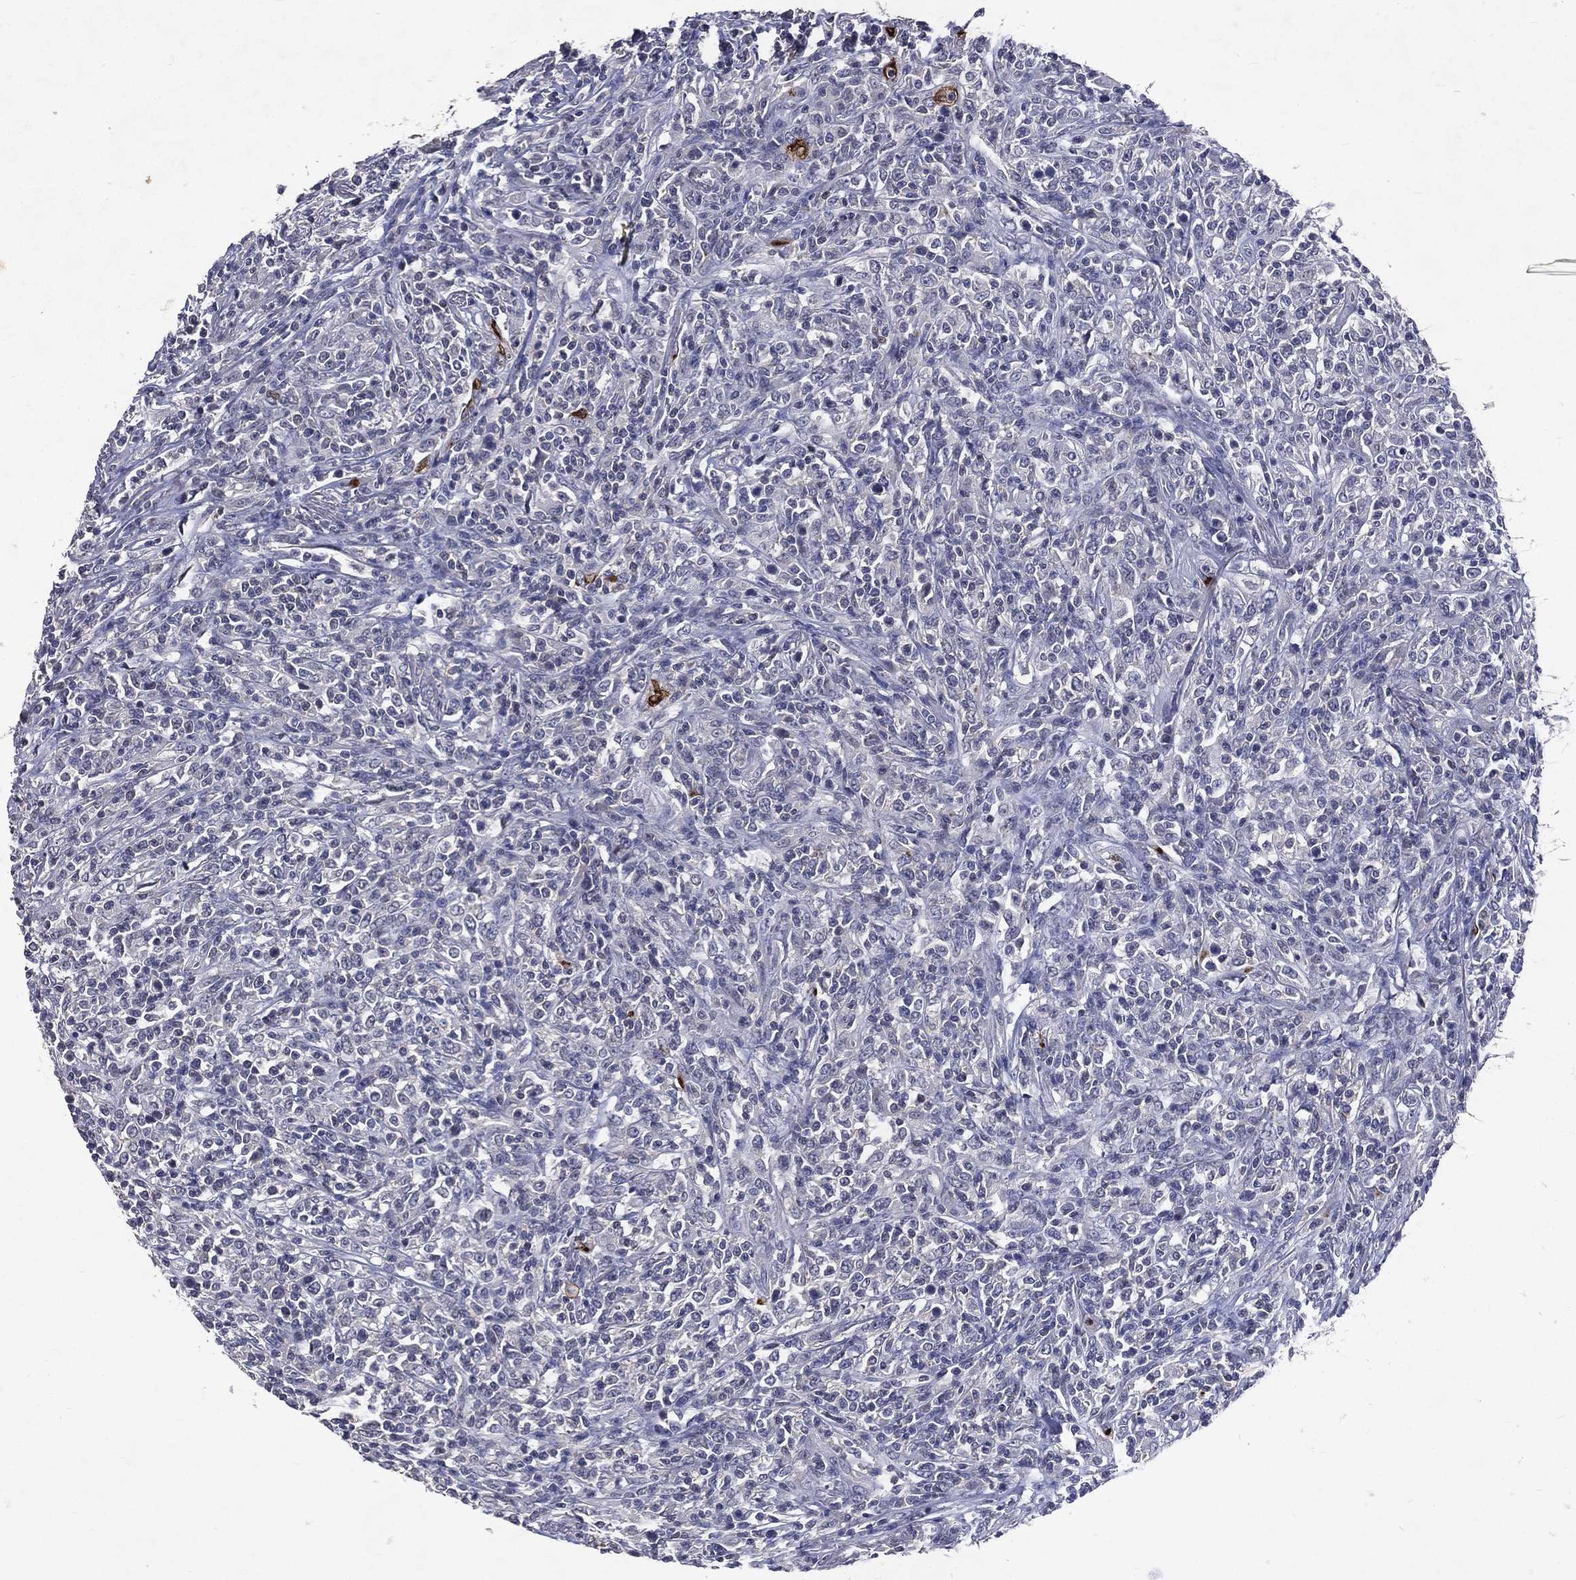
{"staining": {"intensity": "negative", "quantity": "none", "location": "none"}, "tissue": "lymphoma", "cell_type": "Tumor cells", "image_type": "cancer", "snomed": [{"axis": "morphology", "description": "Malignant lymphoma, non-Hodgkin's type, High grade"}, {"axis": "topography", "description": "Lung"}], "caption": "Immunohistochemical staining of human high-grade malignant lymphoma, non-Hodgkin's type exhibits no significant staining in tumor cells. Nuclei are stained in blue.", "gene": "SLC34A2", "patient": {"sex": "male", "age": 79}}